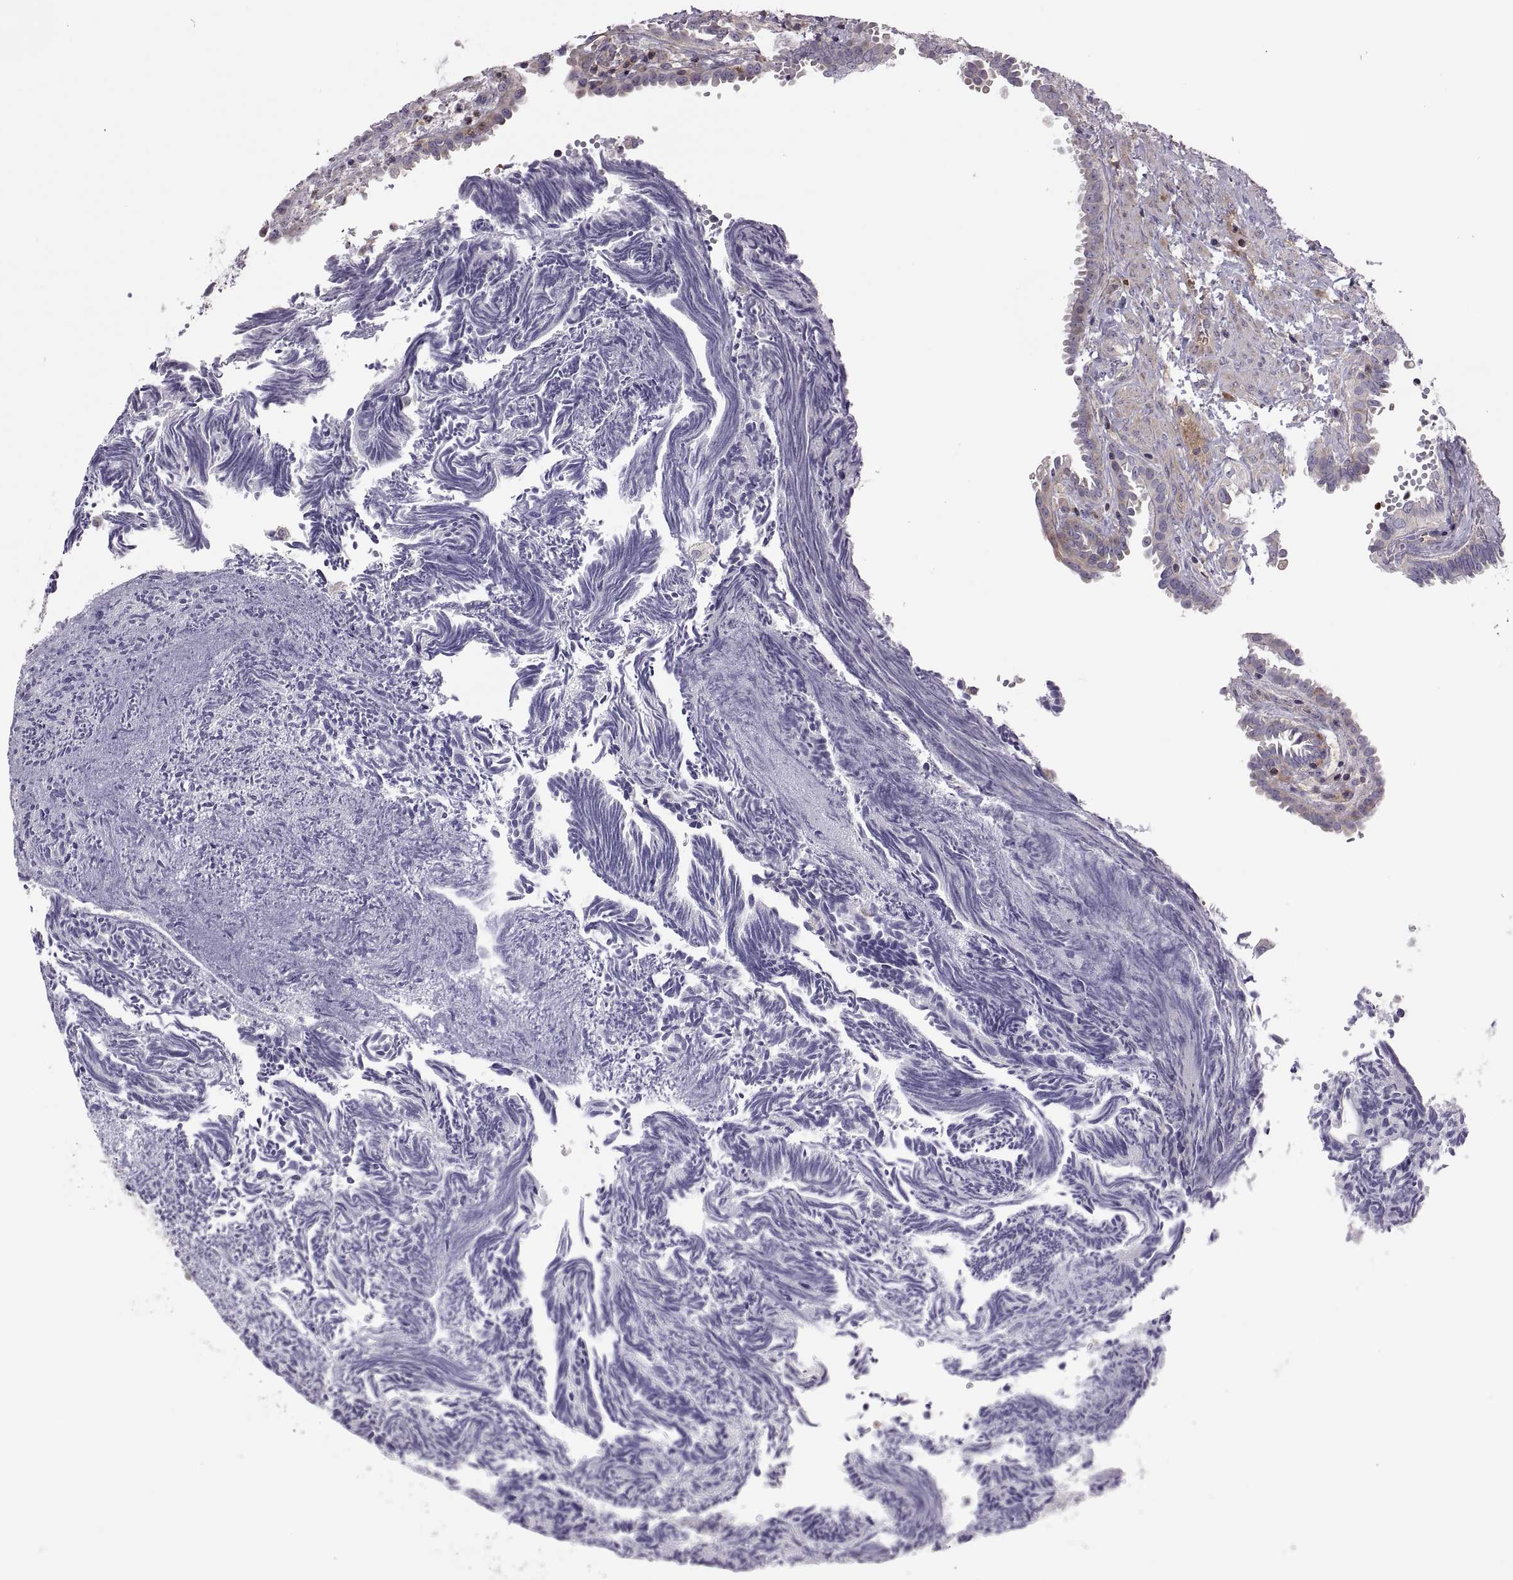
{"staining": {"intensity": "negative", "quantity": "none", "location": "none"}, "tissue": "fallopian tube", "cell_type": "Glandular cells", "image_type": "normal", "snomed": [{"axis": "morphology", "description": "Normal tissue, NOS"}, {"axis": "topography", "description": "Fallopian tube"}], "caption": "DAB immunohistochemical staining of unremarkable fallopian tube shows no significant positivity in glandular cells. (DAB (3,3'-diaminobenzidine) immunohistochemistry (IHC), high magnification).", "gene": "SPATA32", "patient": {"sex": "female", "age": 39}}